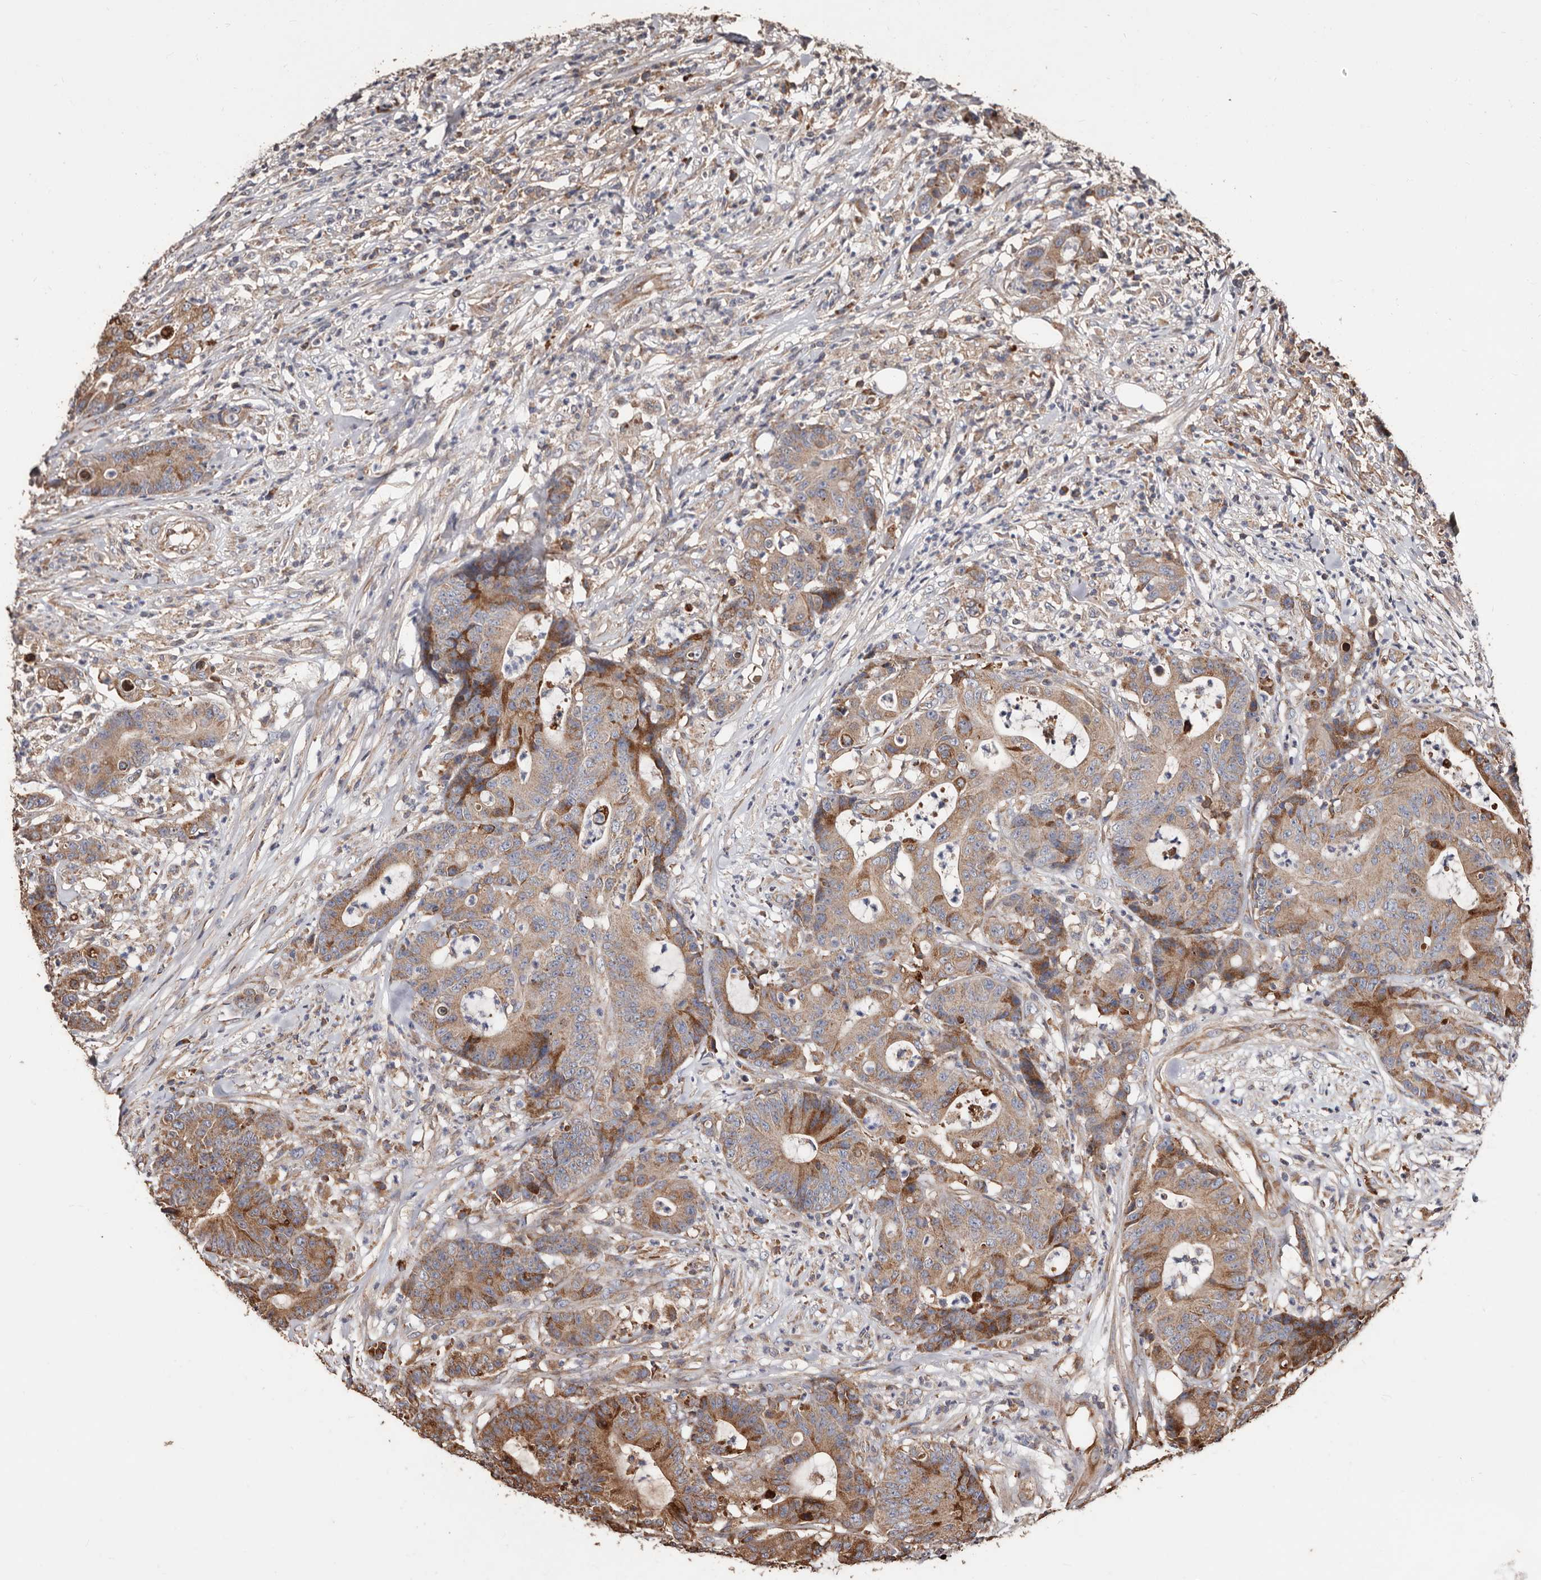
{"staining": {"intensity": "moderate", "quantity": ">75%", "location": "cytoplasmic/membranous"}, "tissue": "colorectal cancer", "cell_type": "Tumor cells", "image_type": "cancer", "snomed": [{"axis": "morphology", "description": "Adenocarcinoma, NOS"}, {"axis": "topography", "description": "Colon"}], "caption": "A photomicrograph showing moderate cytoplasmic/membranous expression in about >75% of tumor cells in adenocarcinoma (colorectal), as visualized by brown immunohistochemical staining.", "gene": "OSGIN2", "patient": {"sex": "female", "age": 84}}